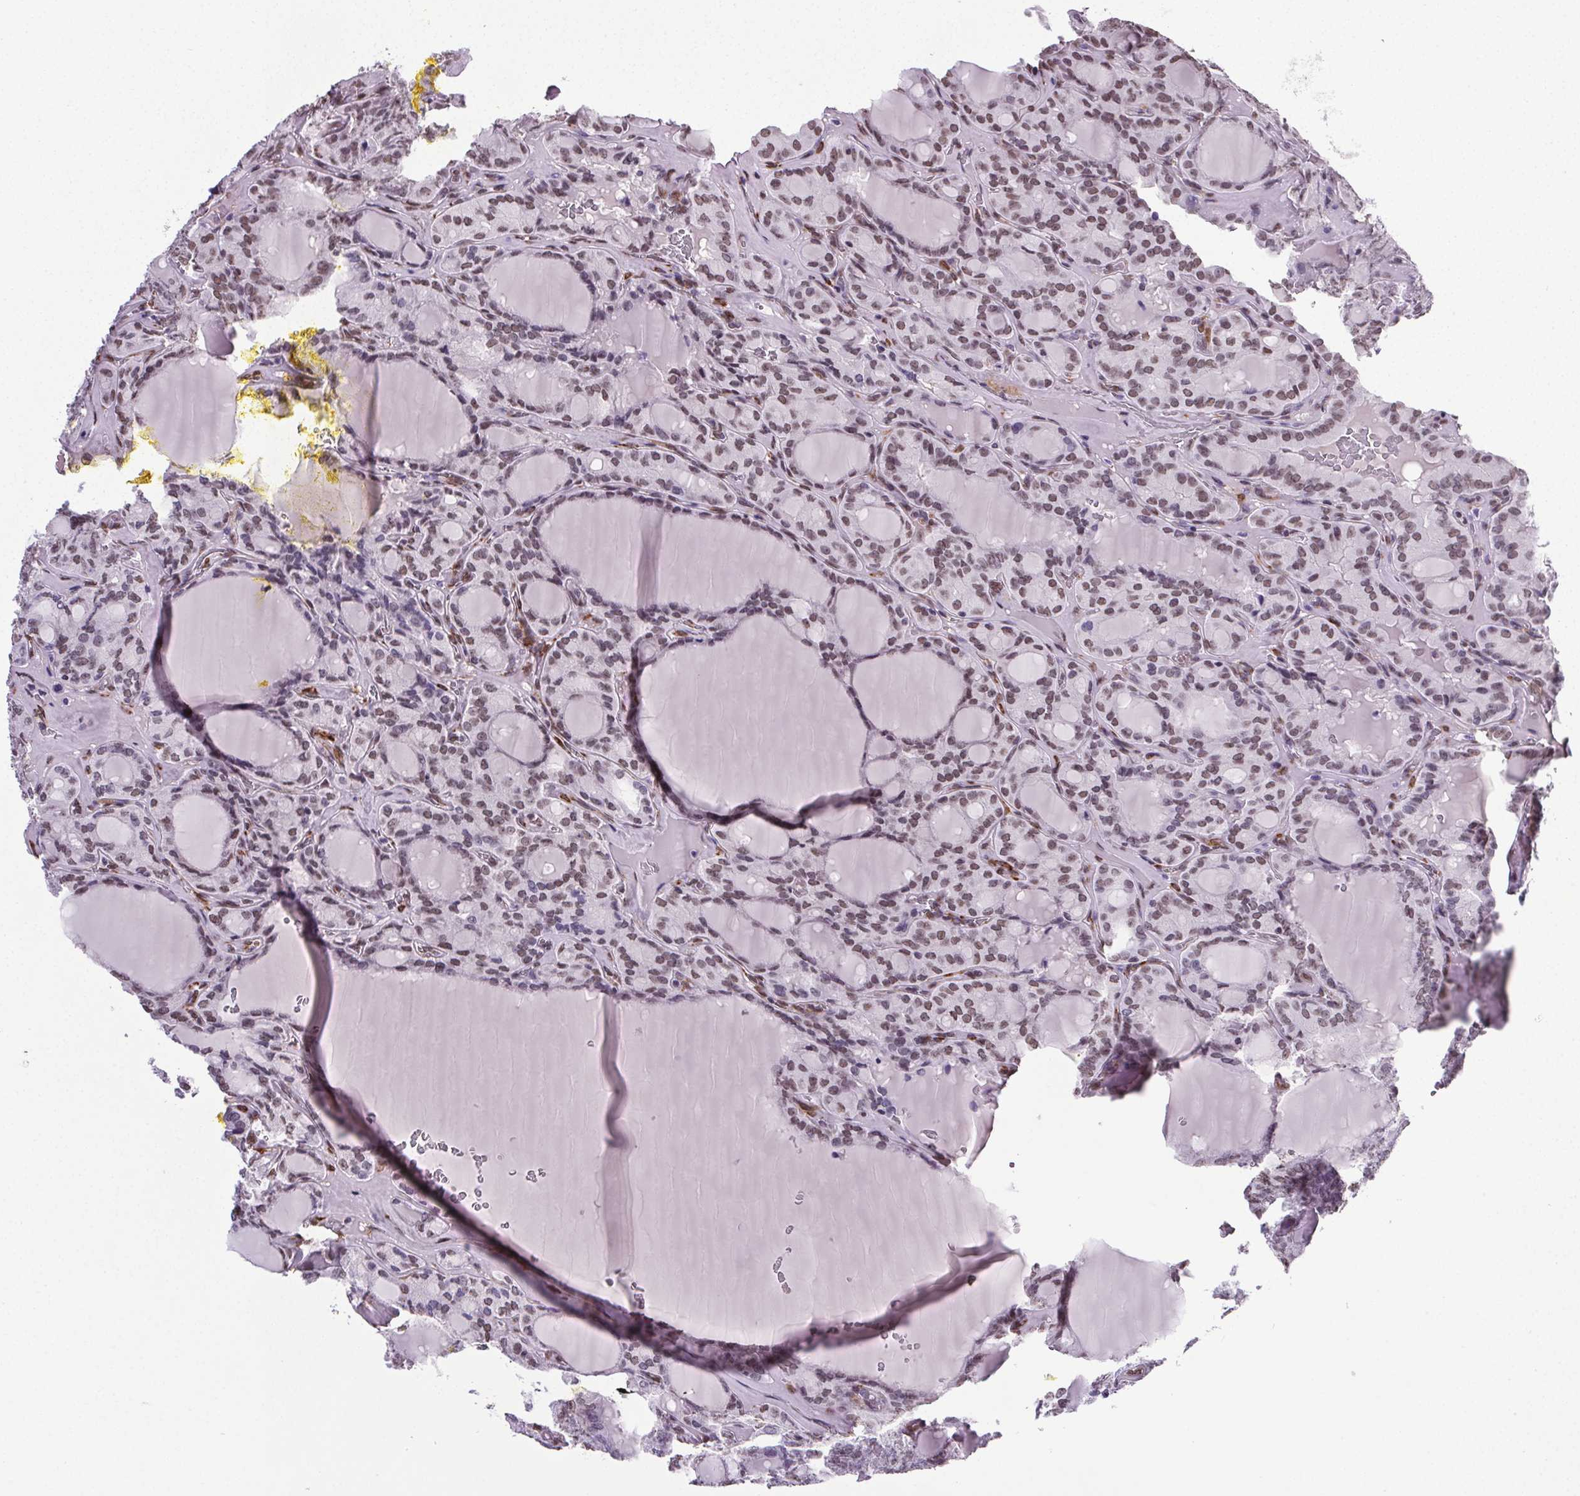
{"staining": {"intensity": "moderate", "quantity": "<25%", "location": "nuclear"}, "tissue": "thyroid cancer", "cell_type": "Tumor cells", "image_type": "cancer", "snomed": [{"axis": "morphology", "description": "Papillary adenocarcinoma, NOS"}, {"axis": "topography", "description": "Thyroid gland"}], "caption": "IHC staining of thyroid cancer (papillary adenocarcinoma), which reveals low levels of moderate nuclear expression in about <25% of tumor cells indicating moderate nuclear protein expression. The staining was performed using DAB (brown) for protein detection and nuclei were counterstained in hematoxylin (blue).", "gene": "GP6", "patient": {"sex": "male", "age": 87}}